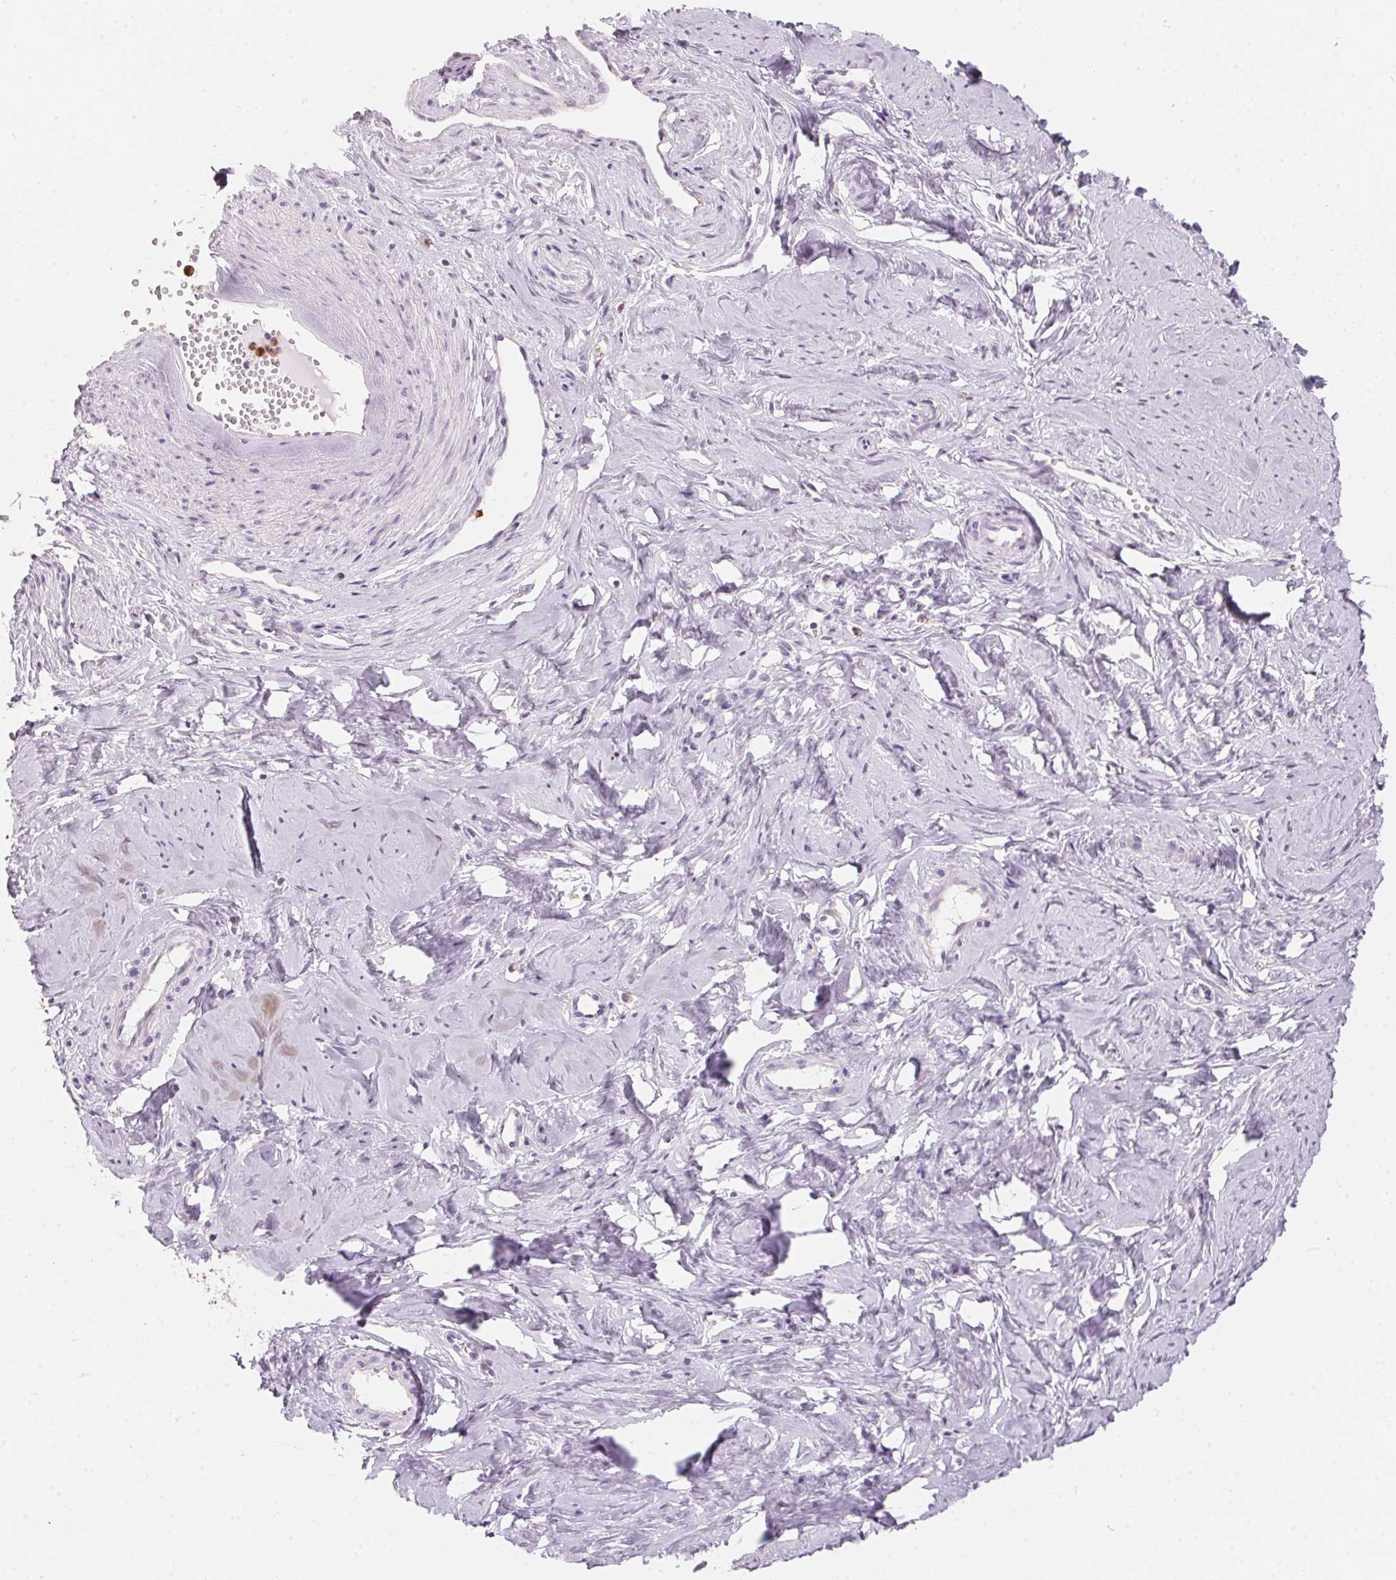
{"staining": {"intensity": "negative", "quantity": "none", "location": "none"}, "tissue": "smooth muscle", "cell_type": "Smooth muscle cells", "image_type": "normal", "snomed": [{"axis": "morphology", "description": "Normal tissue, NOS"}, {"axis": "topography", "description": "Smooth muscle"}], "caption": "DAB (3,3'-diaminobenzidine) immunohistochemical staining of normal smooth muscle demonstrates no significant expression in smooth muscle cells. (DAB (3,3'-diaminobenzidine) IHC visualized using brightfield microscopy, high magnification).", "gene": "SERPINB1", "patient": {"sex": "female", "age": 48}}